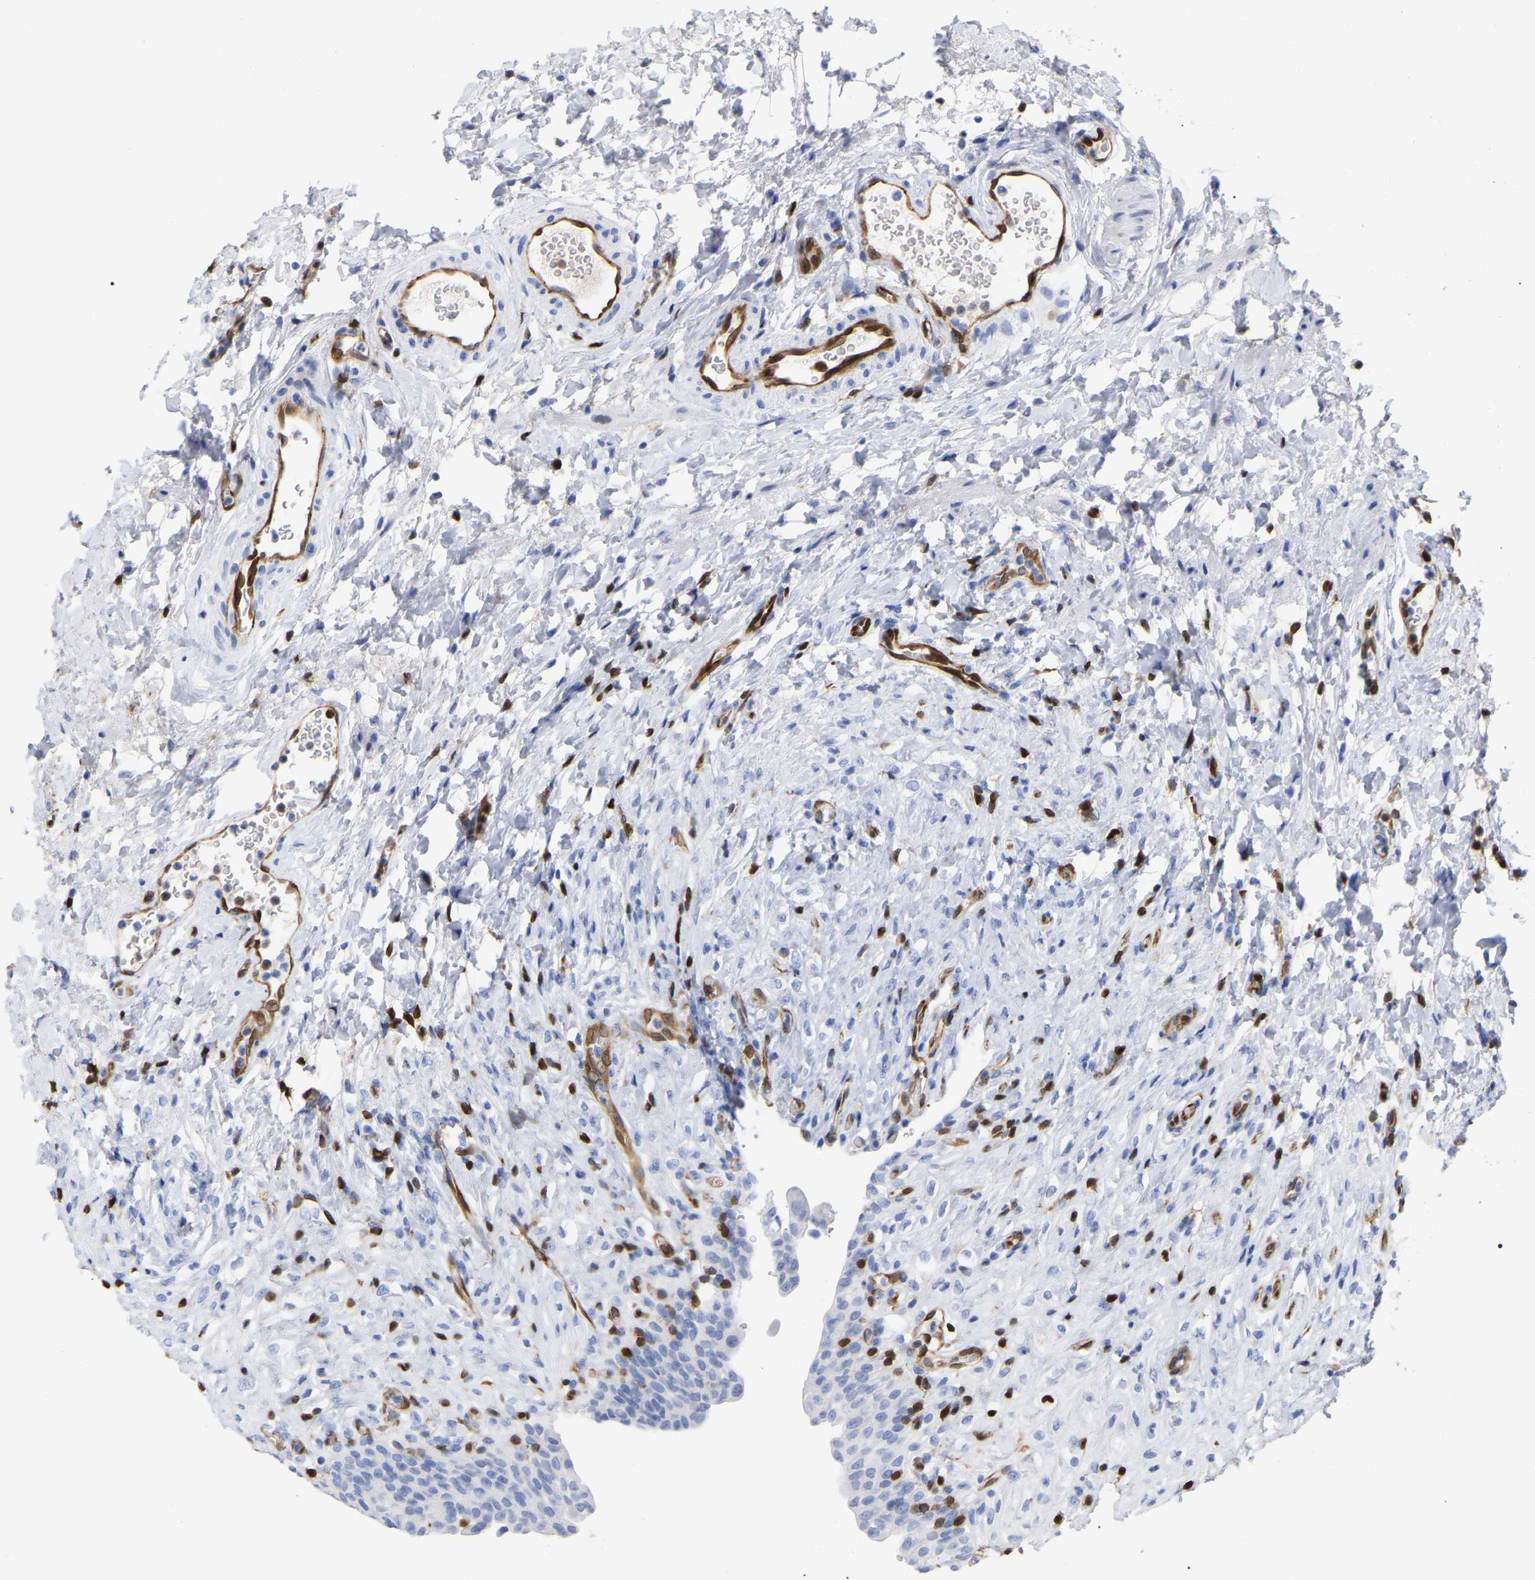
{"staining": {"intensity": "negative", "quantity": "none", "location": "none"}, "tissue": "urinary bladder", "cell_type": "Urothelial cells", "image_type": "normal", "snomed": [{"axis": "morphology", "description": "Urothelial carcinoma, High grade"}, {"axis": "topography", "description": "Urinary bladder"}], "caption": "Urinary bladder stained for a protein using immunohistochemistry reveals no staining urothelial cells.", "gene": "GIMAP4", "patient": {"sex": "male", "age": 46}}